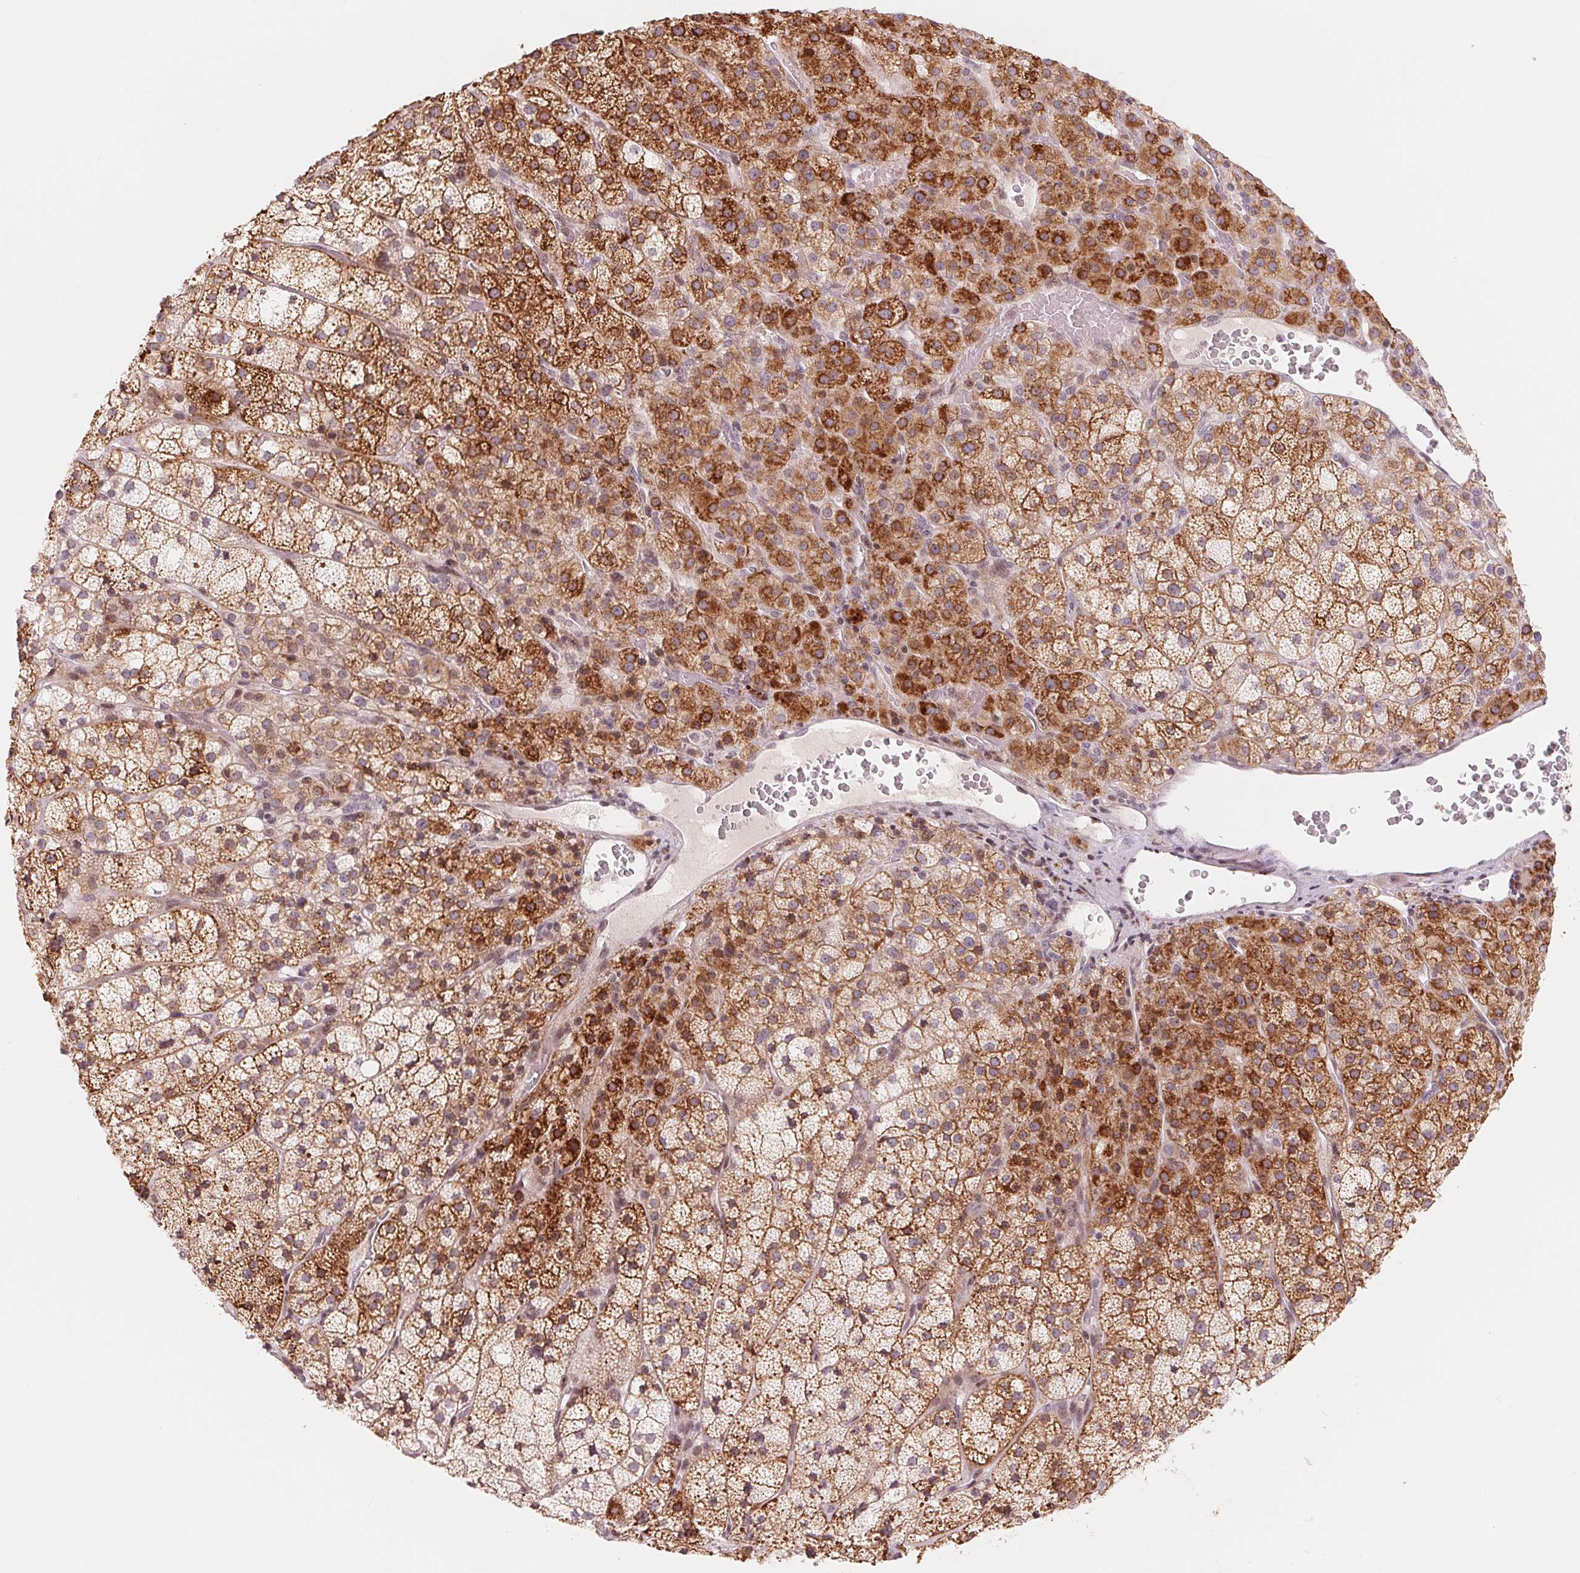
{"staining": {"intensity": "strong", "quantity": ">75%", "location": "cytoplasmic/membranous"}, "tissue": "adrenal gland", "cell_type": "Glandular cells", "image_type": "normal", "snomed": [{"axis": "morphology", "description": "Normal tissue, NOS"}, {"axis": "topography", "description": "Adrenal gland"}], "caption": "Human adrenal gland stained for a protein (brown) reveals strong cytoplasmic/membranous positive staining in about >75% of glandular cells.", "gene": "SLC17A4", "patient": {"sex": "female", "age": 60}}